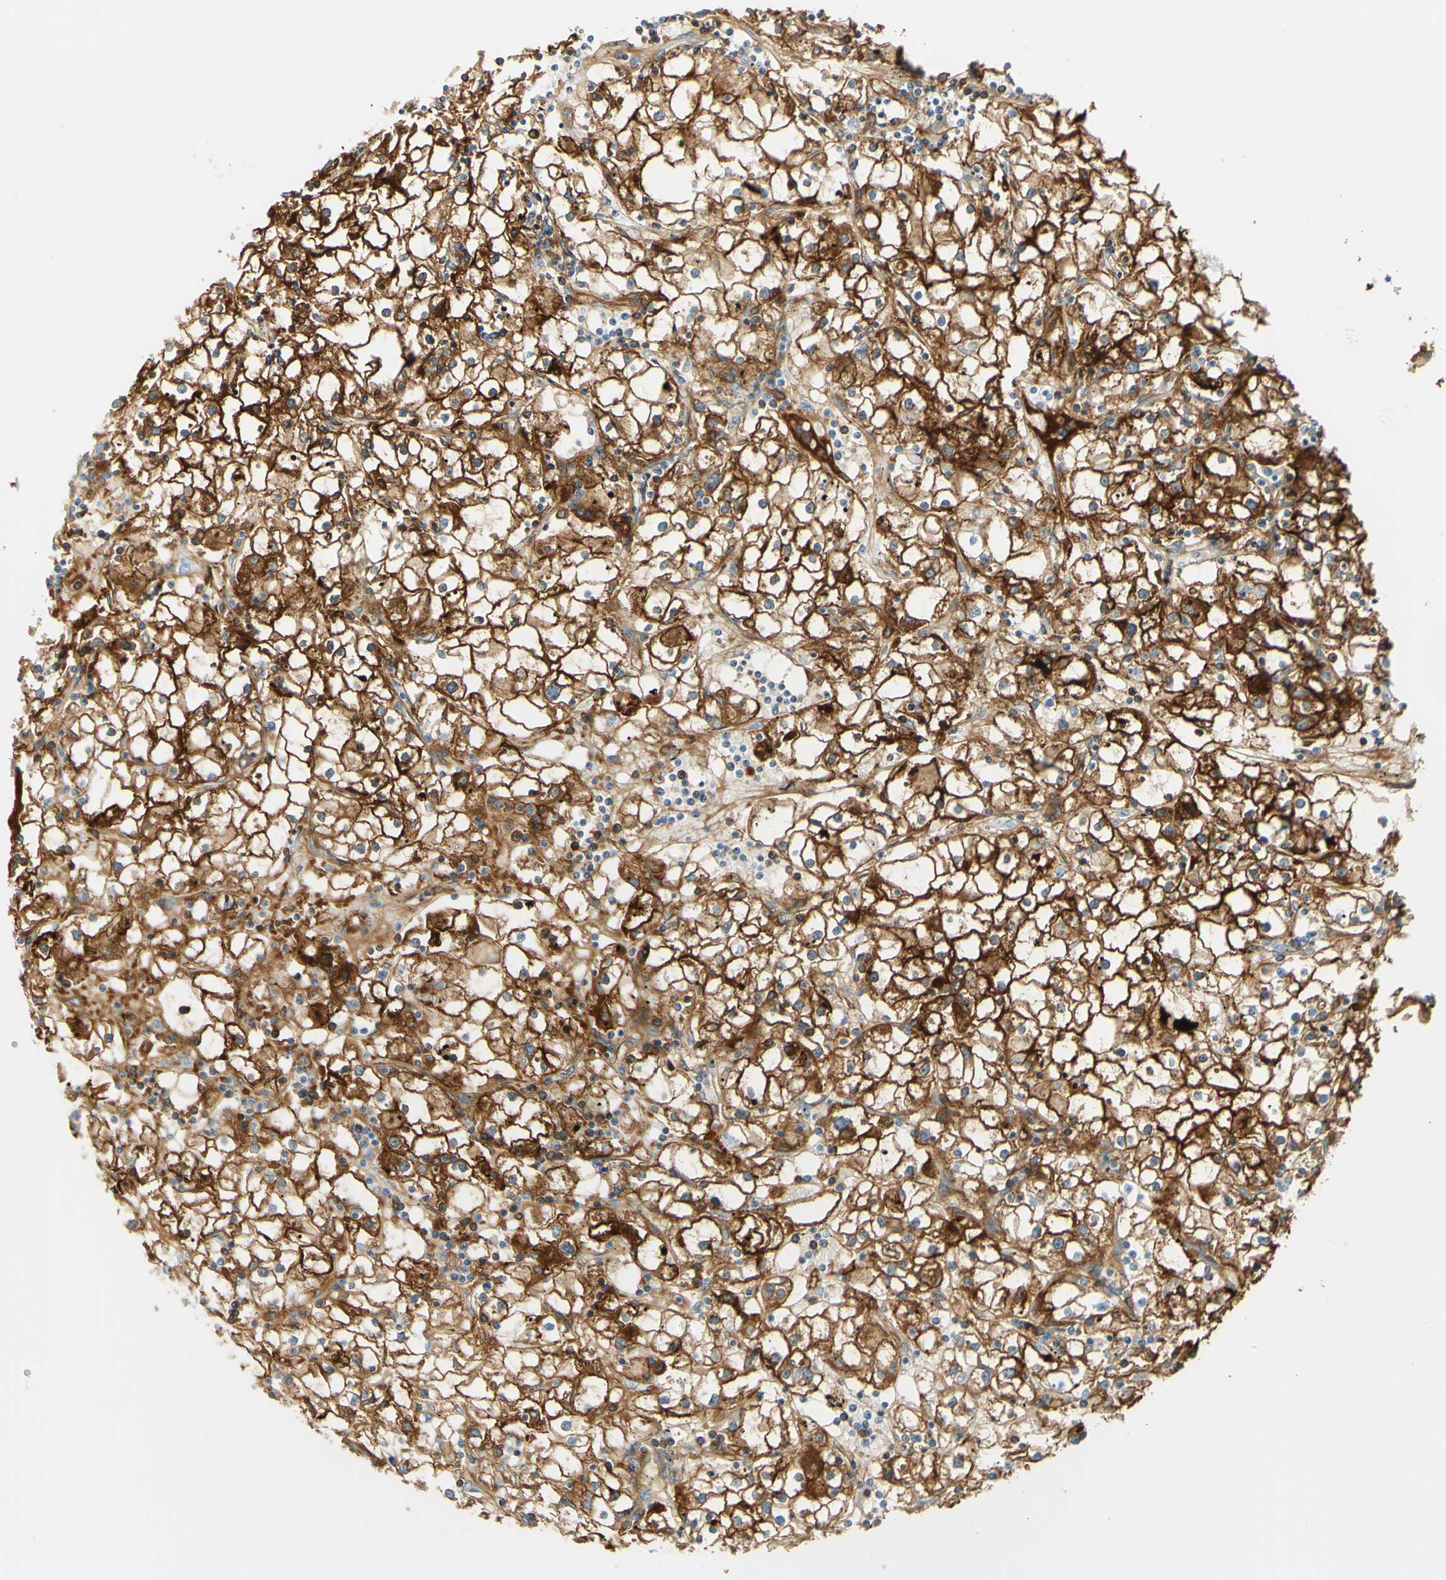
{"staining": {"intensity": "strong", "quantity": ">75%", "location": "cytoplasmic/membranous"}, "tissue": "renal cancer", "cell_type": "Tumor cells", "image_type": "cancer", "snomed": [{"axis": "morphology", "description": "Adenocarcinoma, NOS"}, {"axis": "topography", "description": "Kidney"}], "caption": "Adenocarcinoma (renal) was stained to show a protein in brown. There is high levels of strong cytoplasmic/membranous expression in about >75% of tumor cells.", "gene": "PIGR", "patient": {"sex": "male", "age": 56}}